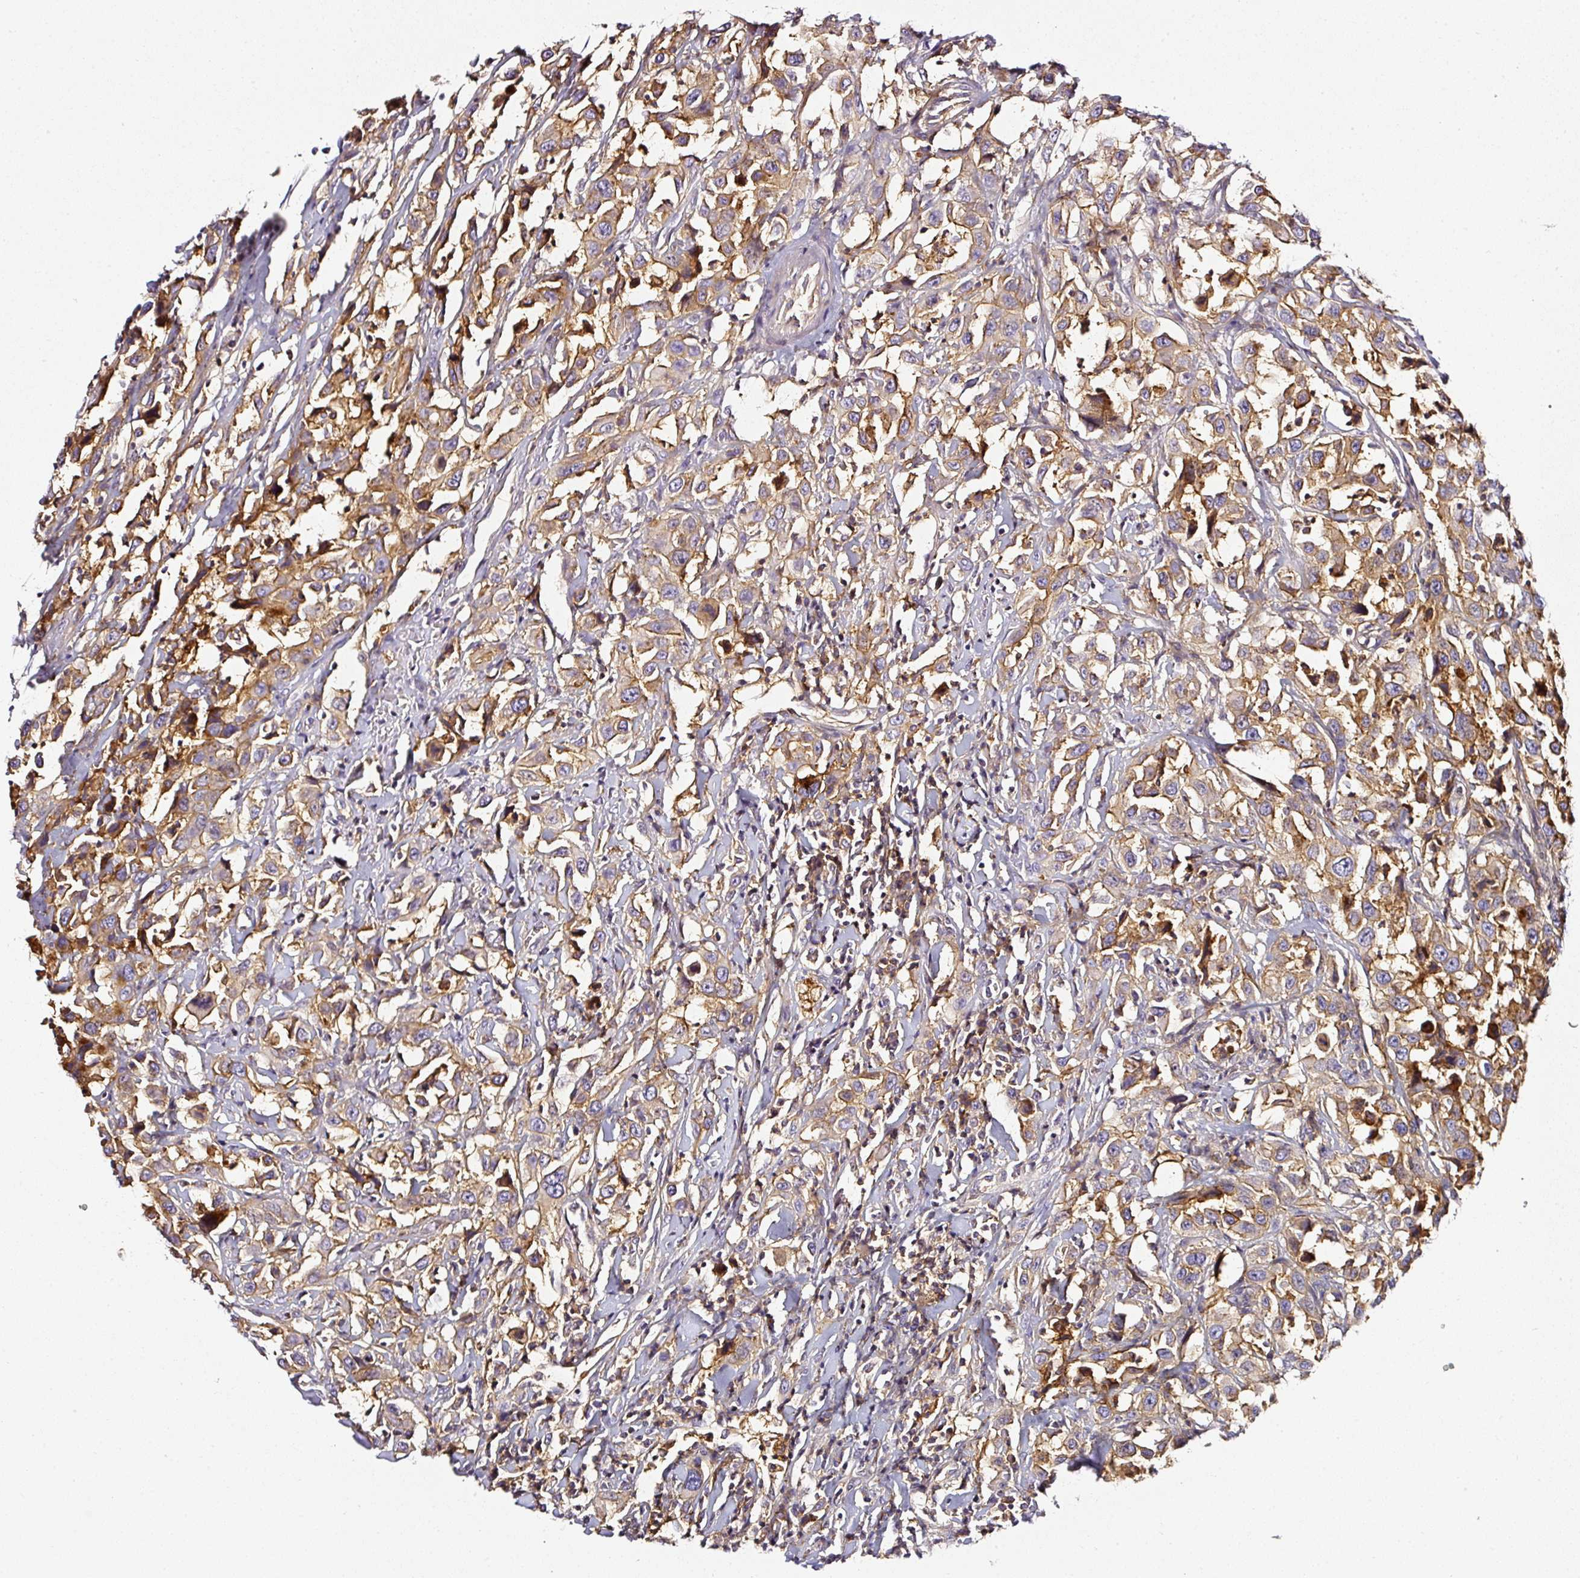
{"staining": {"intensity": "moderate", "quantity": ">75%", "location": "cytoplasmic/membranous"}, "tissue": "urothelial cancer", "cell_type": "Tumor cells", "image_type": "cancer", "snomed": [{"axis": "morphology", "description": "Urothelial carcinoma, High grade"}, {"axis": "topography", "description": "Urinary bladder"}], "caption": "Protein staining of urothelial cancer tissue shows moderate cytoplasmic/membranous positivity in about >75% of tumor cells. Nuclei are stained in blue.", "gene": "CD47", "patient": {"sex": "male", "age": 61}}